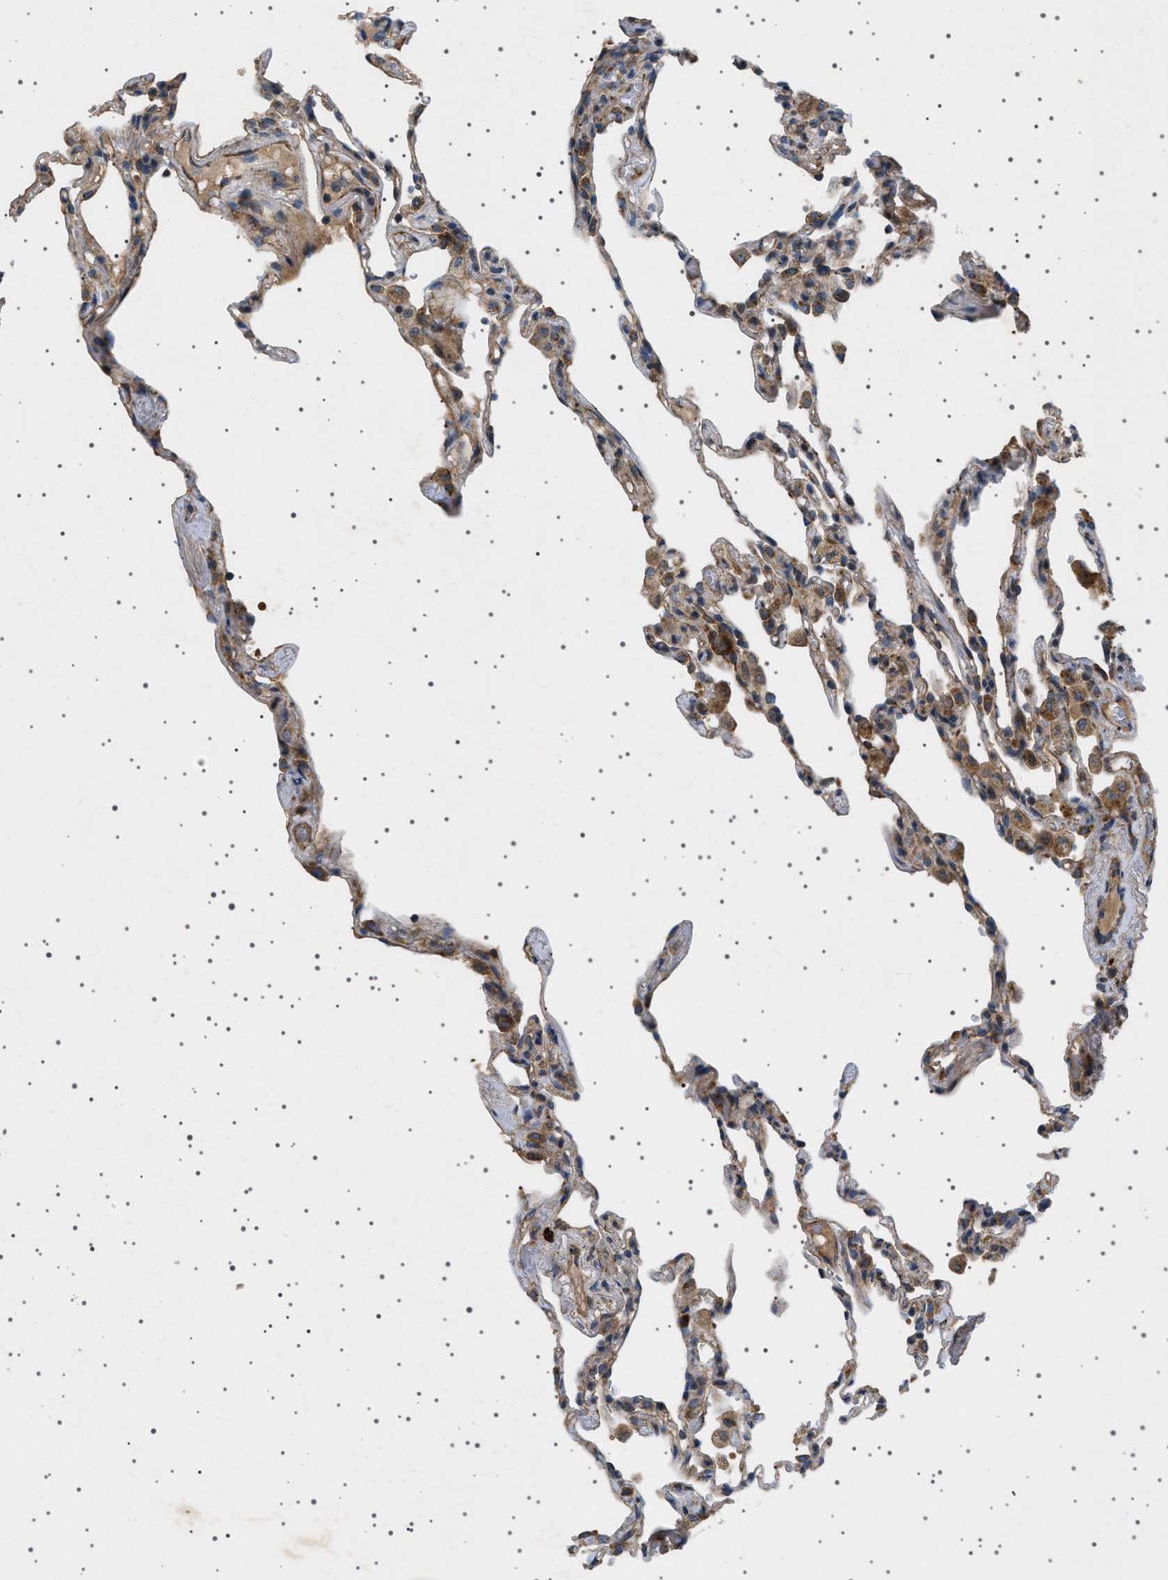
{"staining": {"intensity": "moderate", "quantity": "<25%", "location": "cytoplasmic/membranous"}, "tissue": "lung", "cell_type": "Alveolar cells", "image_type": "normal", "snomed": [{"axis": "morphology", "description": "Normal tissue, NOS"}, {"axis": "topography", "description": "Lung"}], "caption": "An immunohistochemistry image of normal tissue is shown. Protein staining in brown highlights moderate cytoplasmic/membranous positivity in lung within alveolar cells.", "gene": "CCDC186", "patient": {"sex": "male", "age": 59}}